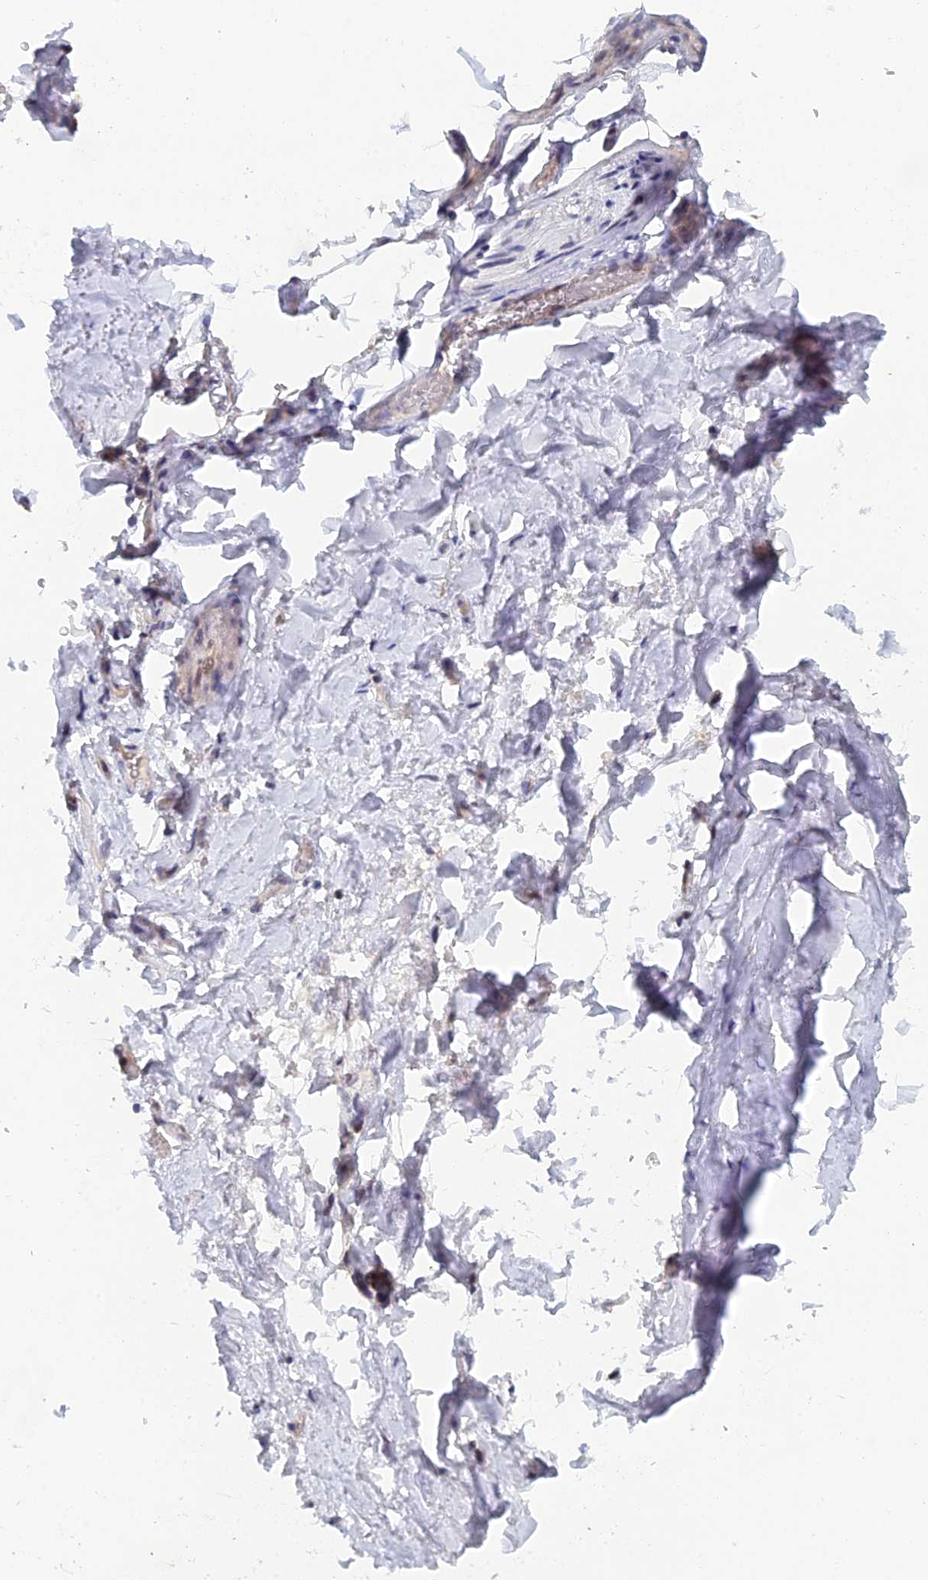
{"staining": {"intensity": "weak", "quantity": "25%-75%", "location": "cytoplasmic/membranous"}, "tissue": "adipose tissue", "cell_type": "Adipocytes", "image_type": "normal", "snomed": [{"axis": "morphology", "description": "Normal tissue, NOS"}, {"axis": "topography", "description": "Lymph node"}, {"axis": "topography", "description": "Bronchus"}], "caption": "This is a photomicrograph of IHC staining of benign adipose tissue, which shows weak positivity in the cytoplasmic/membranous of adipocytes.", "gene": "SRA1", "patient": {"sex": "male", "age": 63}}